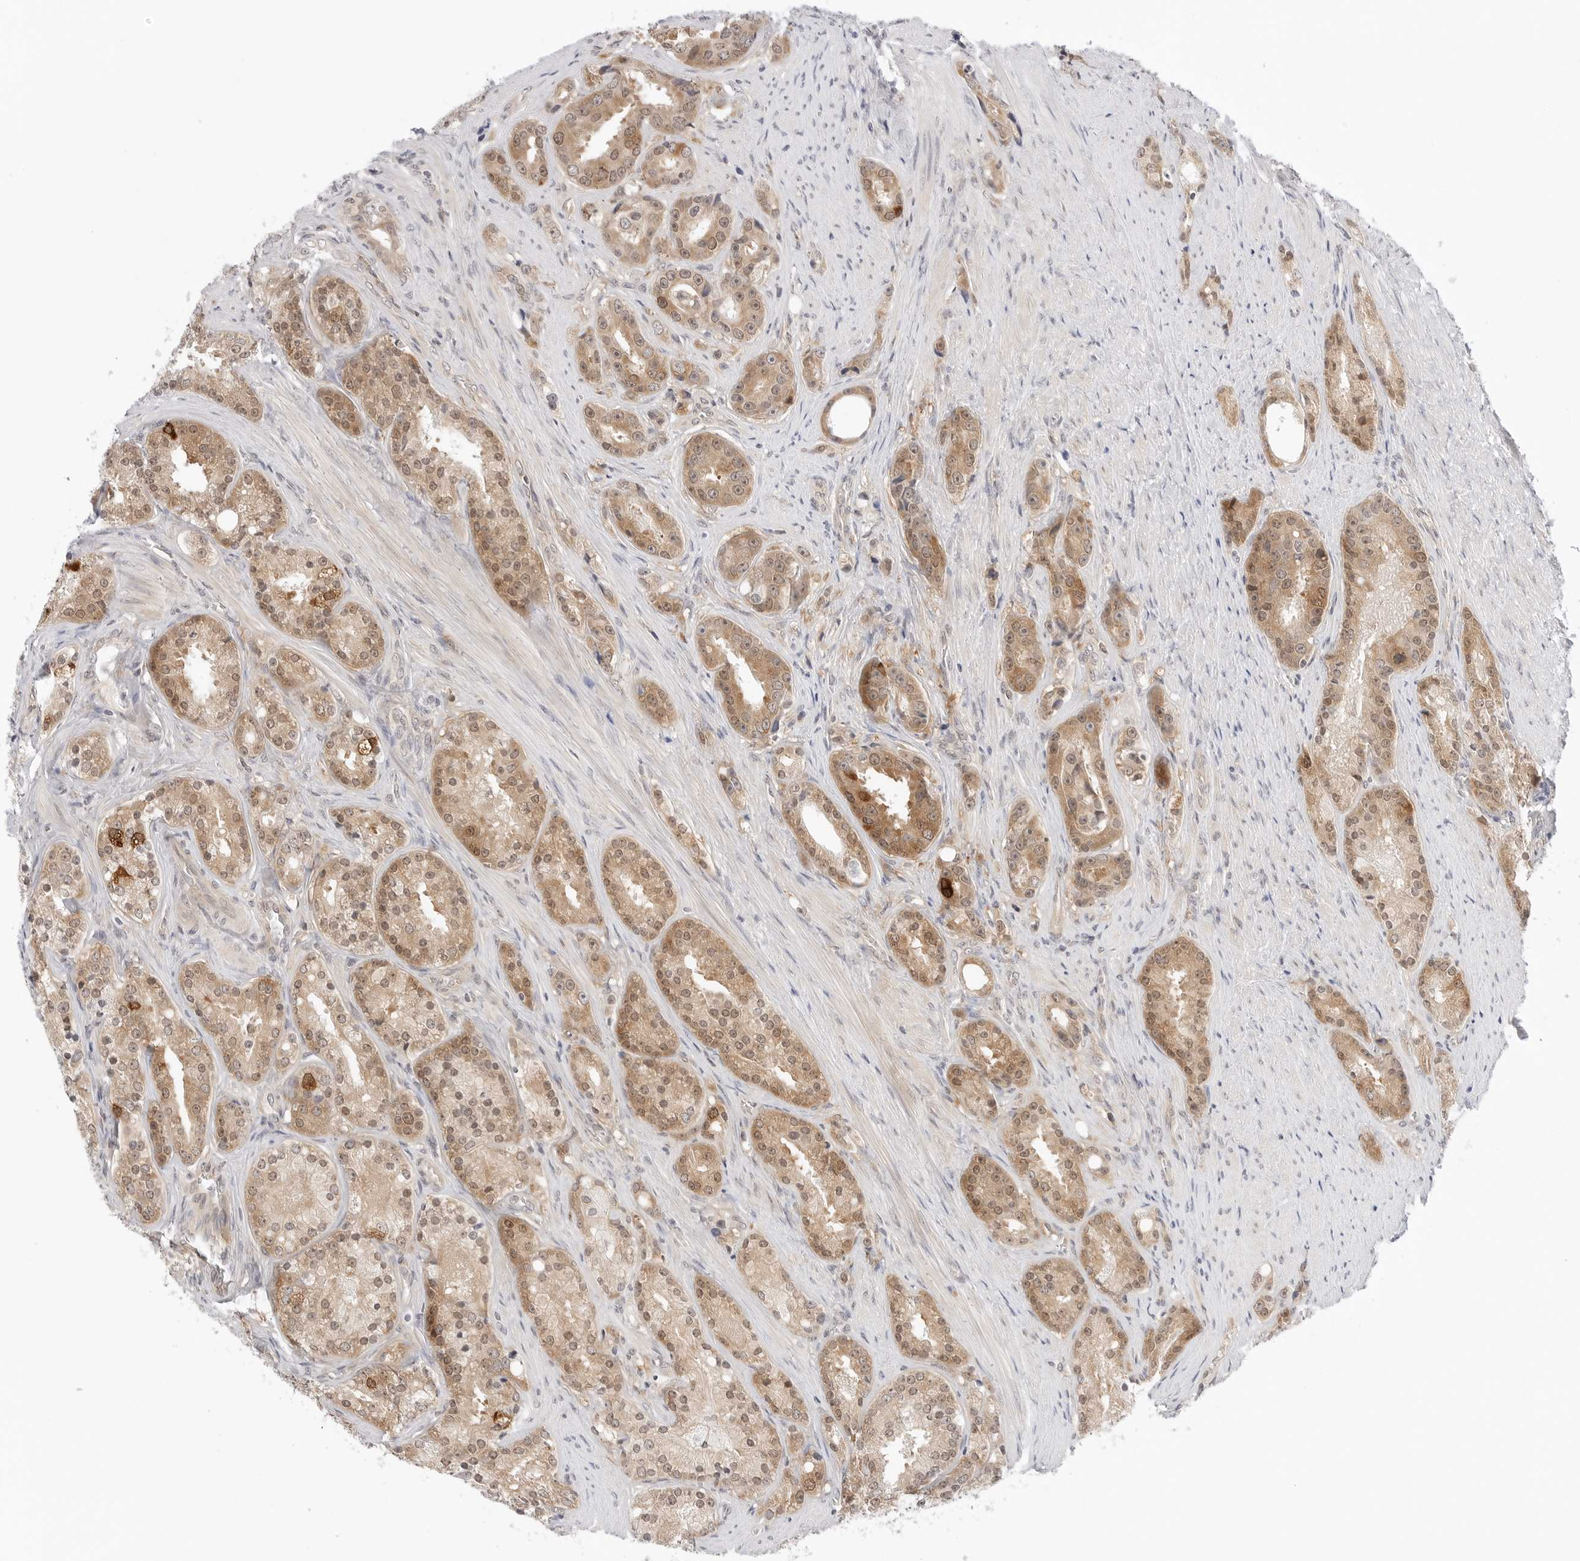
{"staining": {"intensity": "moderate", "quantity": ">75%", "location": "cytoplasmic/membranous,nuclear"}, "tissue": "prostate cancer", "cell_type": "Tumor cells", "image_type": "cancer", "snomed": [{"axis": "morphology", "description": "Adenocarcinoma, High grade"}, {"axis": "topography", "description": "Prostate"}], "caption": "Brown immunohistochemical staining in prostate cancer (high-grade adenocarcinoma) shows moderate cytoplasmic/membranous and nuclear expression in approximately >75% of tumor cells.", "gene": "NUDC", "patient": {"sex": "male", "age": 60}}